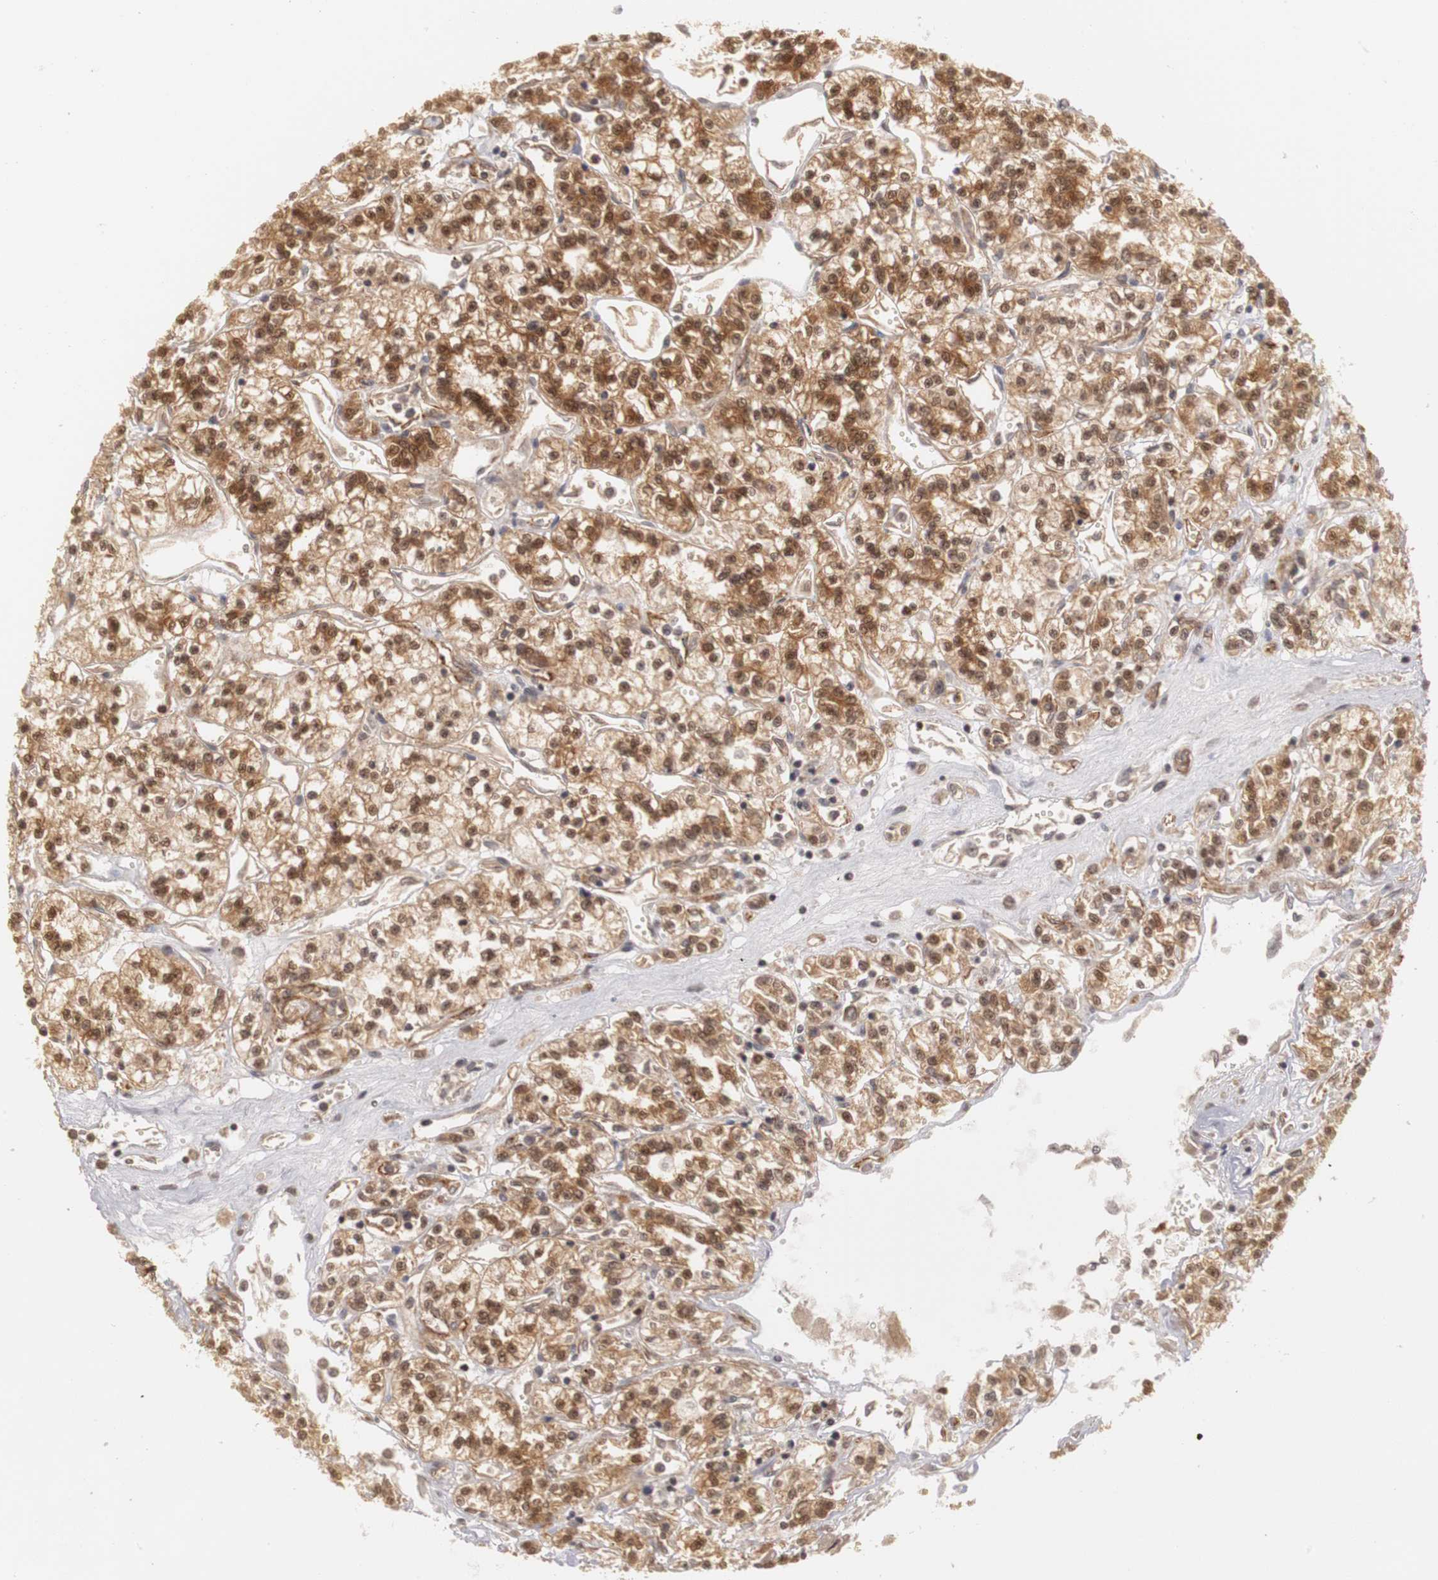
{"staining": {"intensity": "moderate", "quantity": ">75%", "location": "cytoplasmic/membranous,nuclear"}, "tissue": "renal cancer", "cell_type": "Tumor cells", "image_type": "cancer", "snomed": [{"axis": "morphology", "description": "Adenocarcinoma, NOS"}, {"axis": "topography", "description": "Kidney"}], "caption": "Brown immunohistochemical staining in human renal adenocarcinoma reveals moderate cytoplasmic/membranous and nuclear staining in approximately >75% of tumor cells.", "gene": "PLEKHA1", "patient": {"sex": "female", "age": 76}}